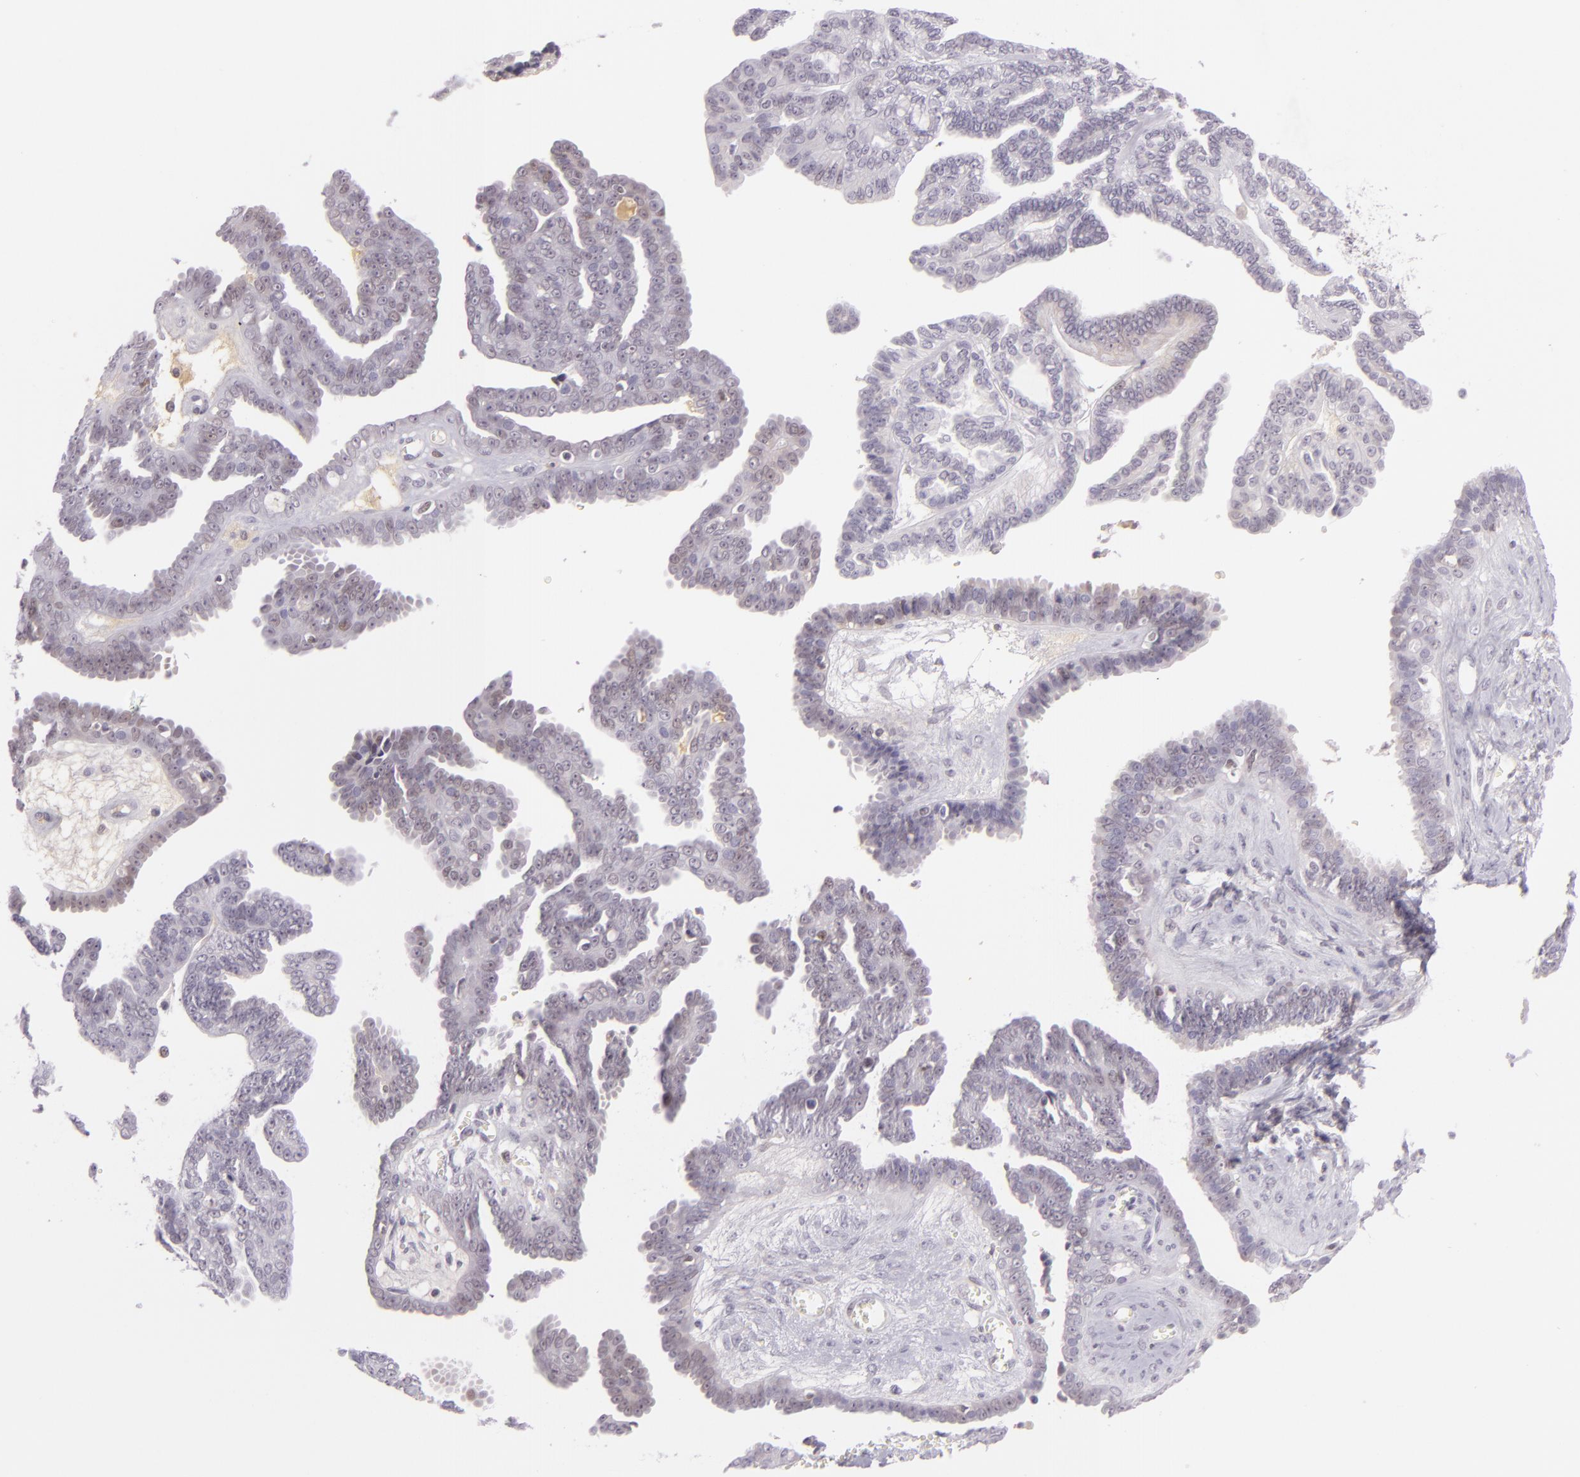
{"staining": {"intensity": "negative", "quantity": "none", "location": "none"}, "tissue": "ovarian cancer", "cell_type": "Tumor cells", "image_type": "cancer", "snomed": [{"axis": "morphology", "description": "Cystadenocarcinoma, serous, NOS"}, {"axis": "topography", "description": "Ovary"}], "caption": "This is a photomicrograph of immunohistochemistry staining of serous cystadenocarcinoma (ovarian), which shows no staining in tumor cells.", "gene": "CHEK2", "patient": {"sex": "female", "age": 71}}